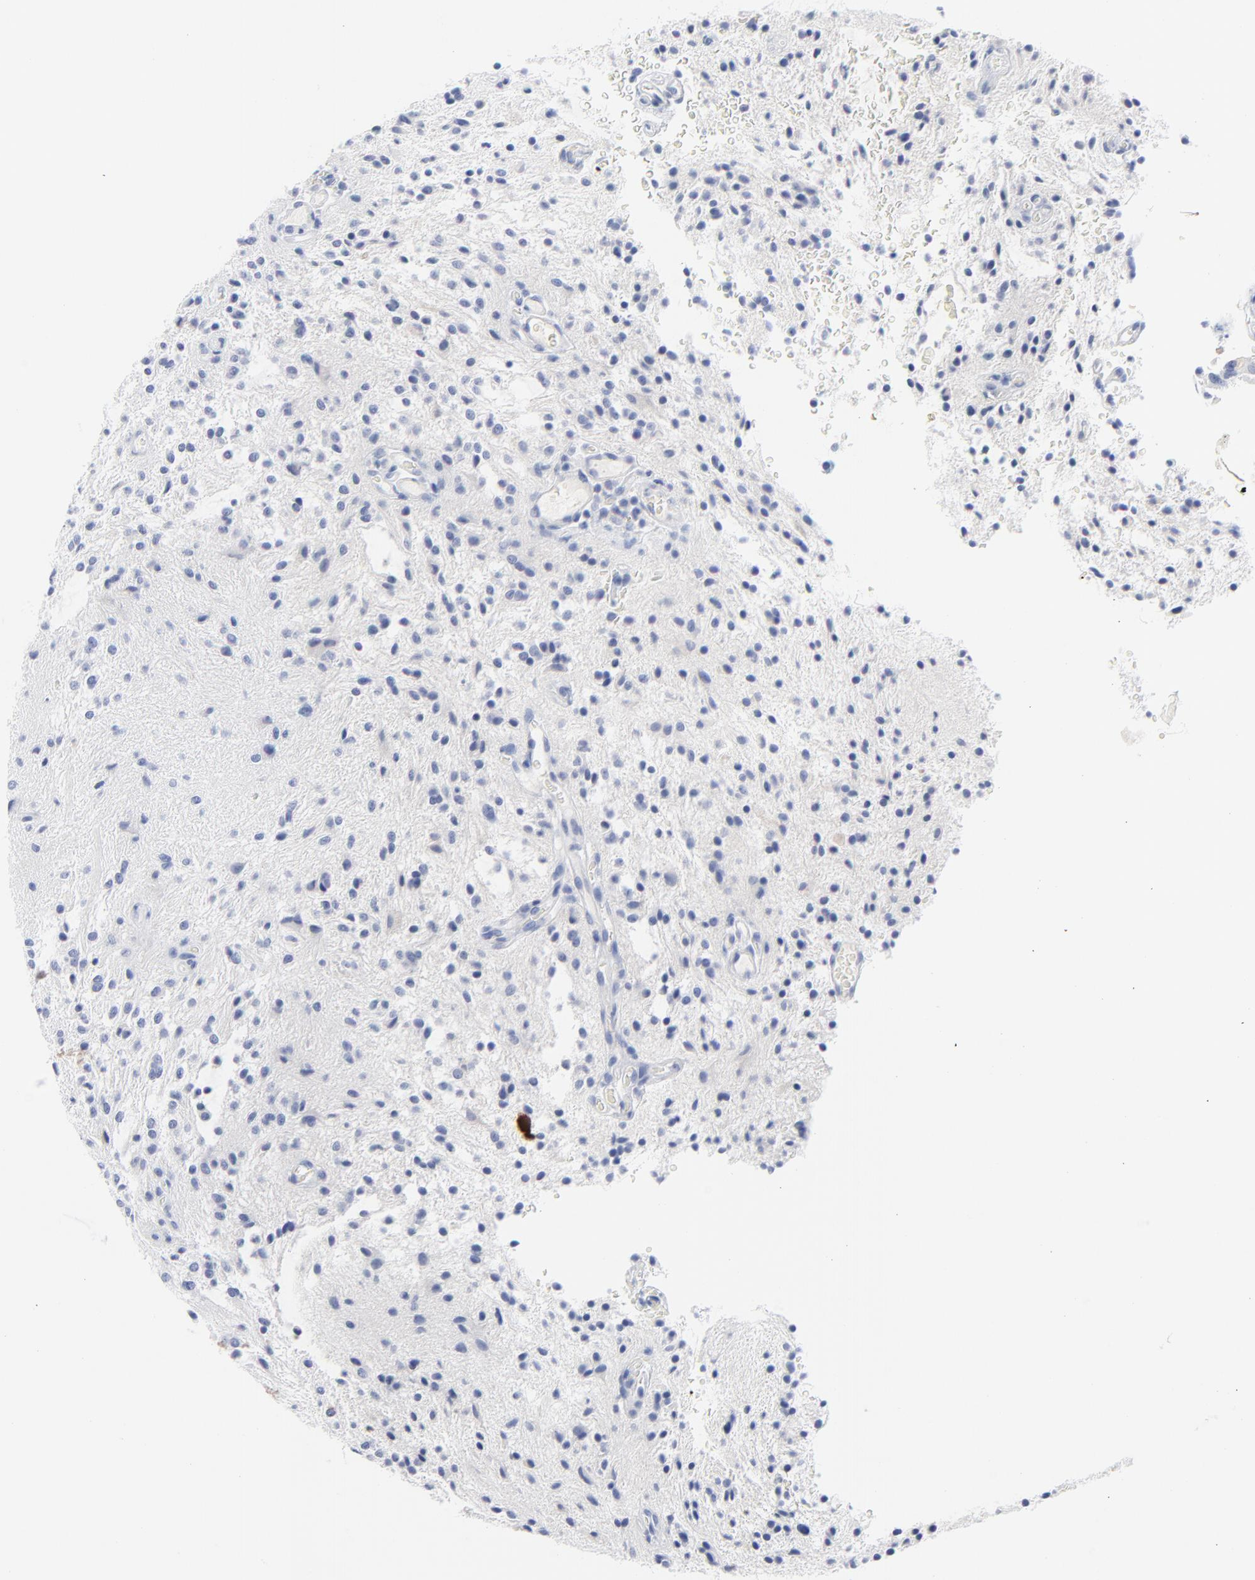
{"staining": {"intensity": "strong", "quantity": "<25%", "location": "cytoplasmic/membranous,nuclear"}, "tissue": "glioma", "cell_type": "Tumor cells", "image_type": "cancer", "snomed": [{"axis": "morphology", "description": "Glioma, malignant, NOS"}, {"axis": "topography", "description": "Cerebellum"}], "caption": "Immunohistochemistry photomicrograph of human malignant glioma stained for a protein (brown), which exhibits medium levels of strong cytoplasmic/membranous and nuclear expression in about <25% of tumor cells.", "gene": "CDK1", "patient": {"sex": "female", "age": 10}}